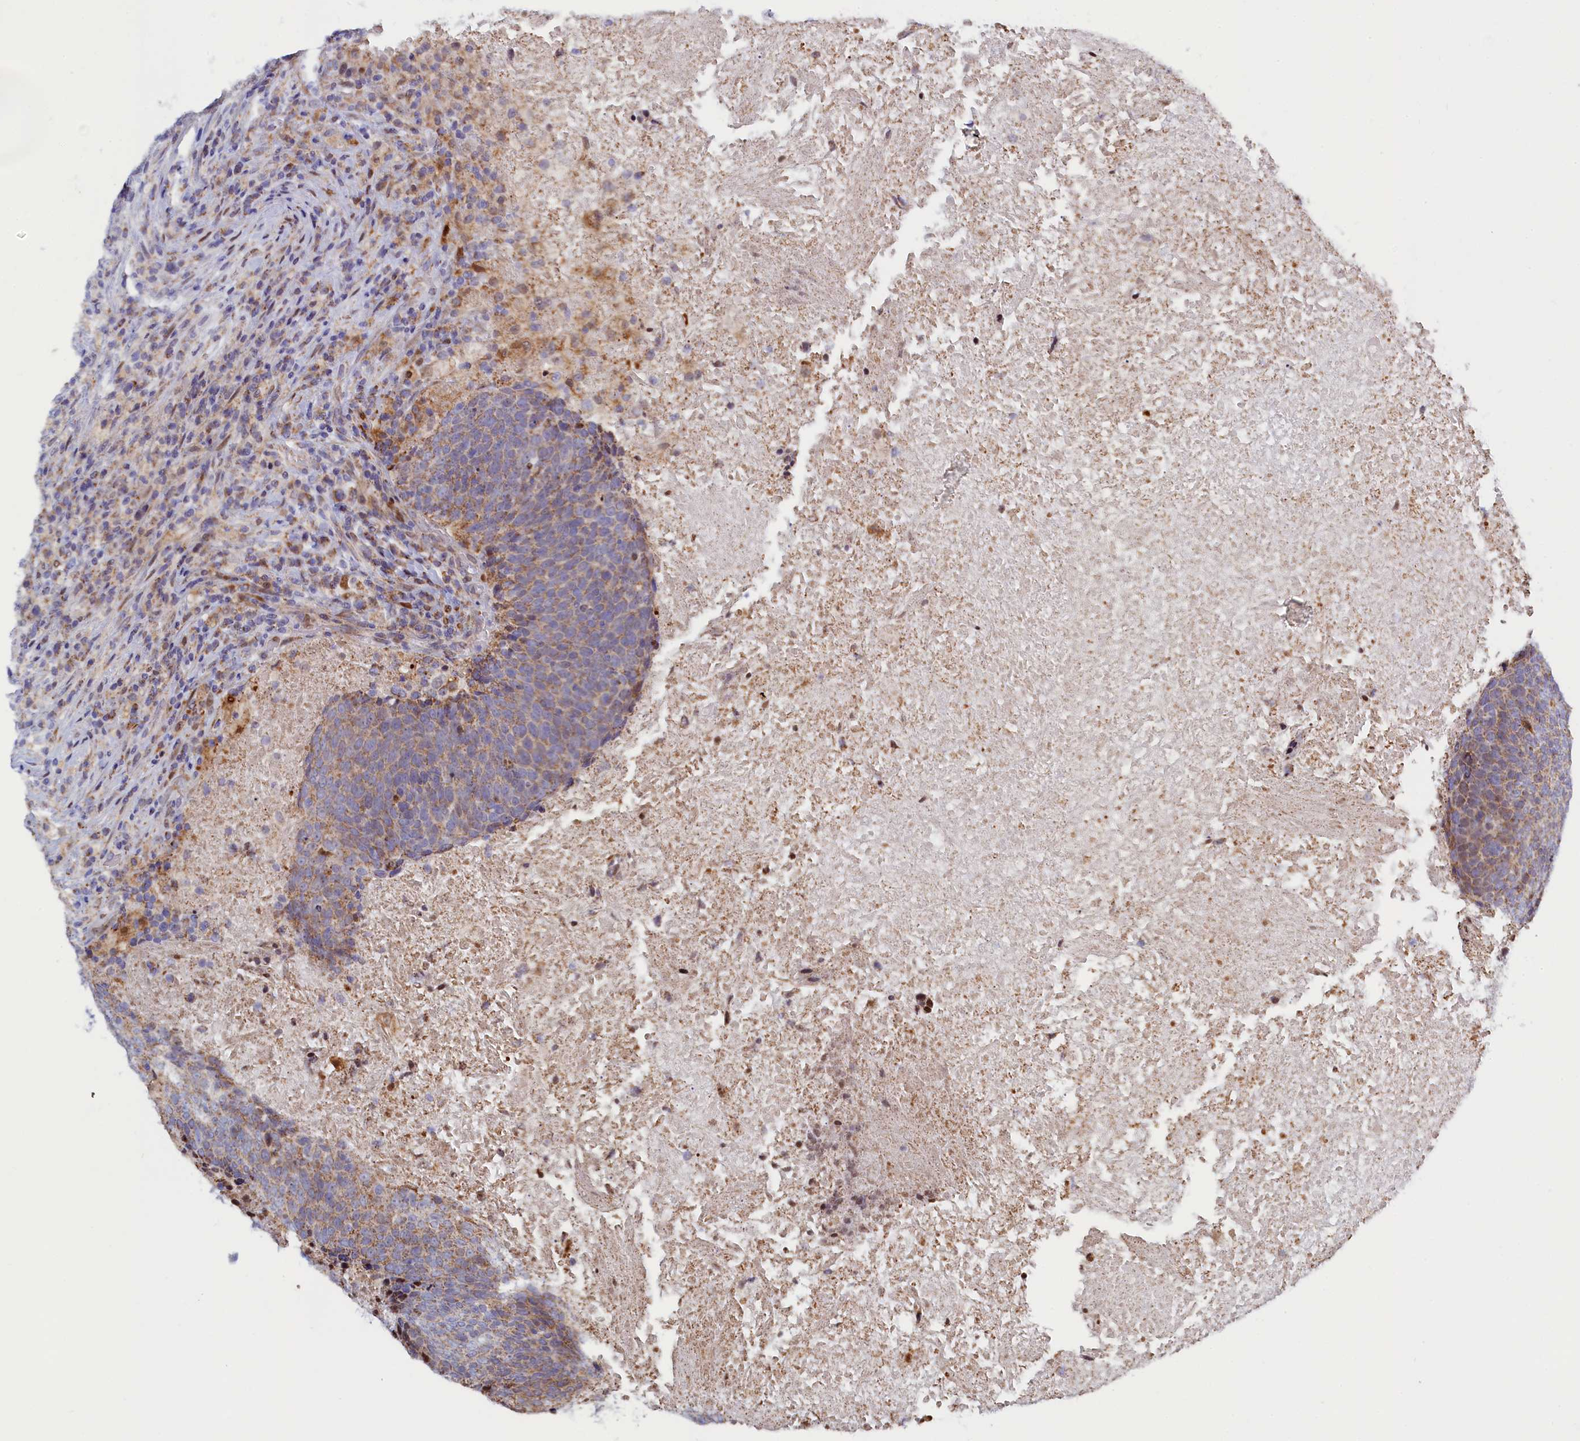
{"staining": {"intensity": "moderate", "quantity": "25%-75%", "location": "cytoplasmic/membranous"}, "tissue": "head and neck cancer", "cell_type": "Tumor cells", "image_type": "cancer", "snomed": [{"axis": "morphology", "description": "Squamous cell carcinoma, NOS"}, {"axis": "morphology", "description": "Squamous cell carcinoma, metastatic, NOS"}, {"axis": "topography", "description": "Lymph node"}, {"axis": "topography", "description": "Head-Neck"}], "caption": "This is an image of IHC staining of metastatic squamous cell carcinoma (head and neck), which shows moderate positivity in the cytoplasmic/membranous of tumor cells.", "gene": "HDGFL3", "patient": {"sex": "male", "age": 62}}